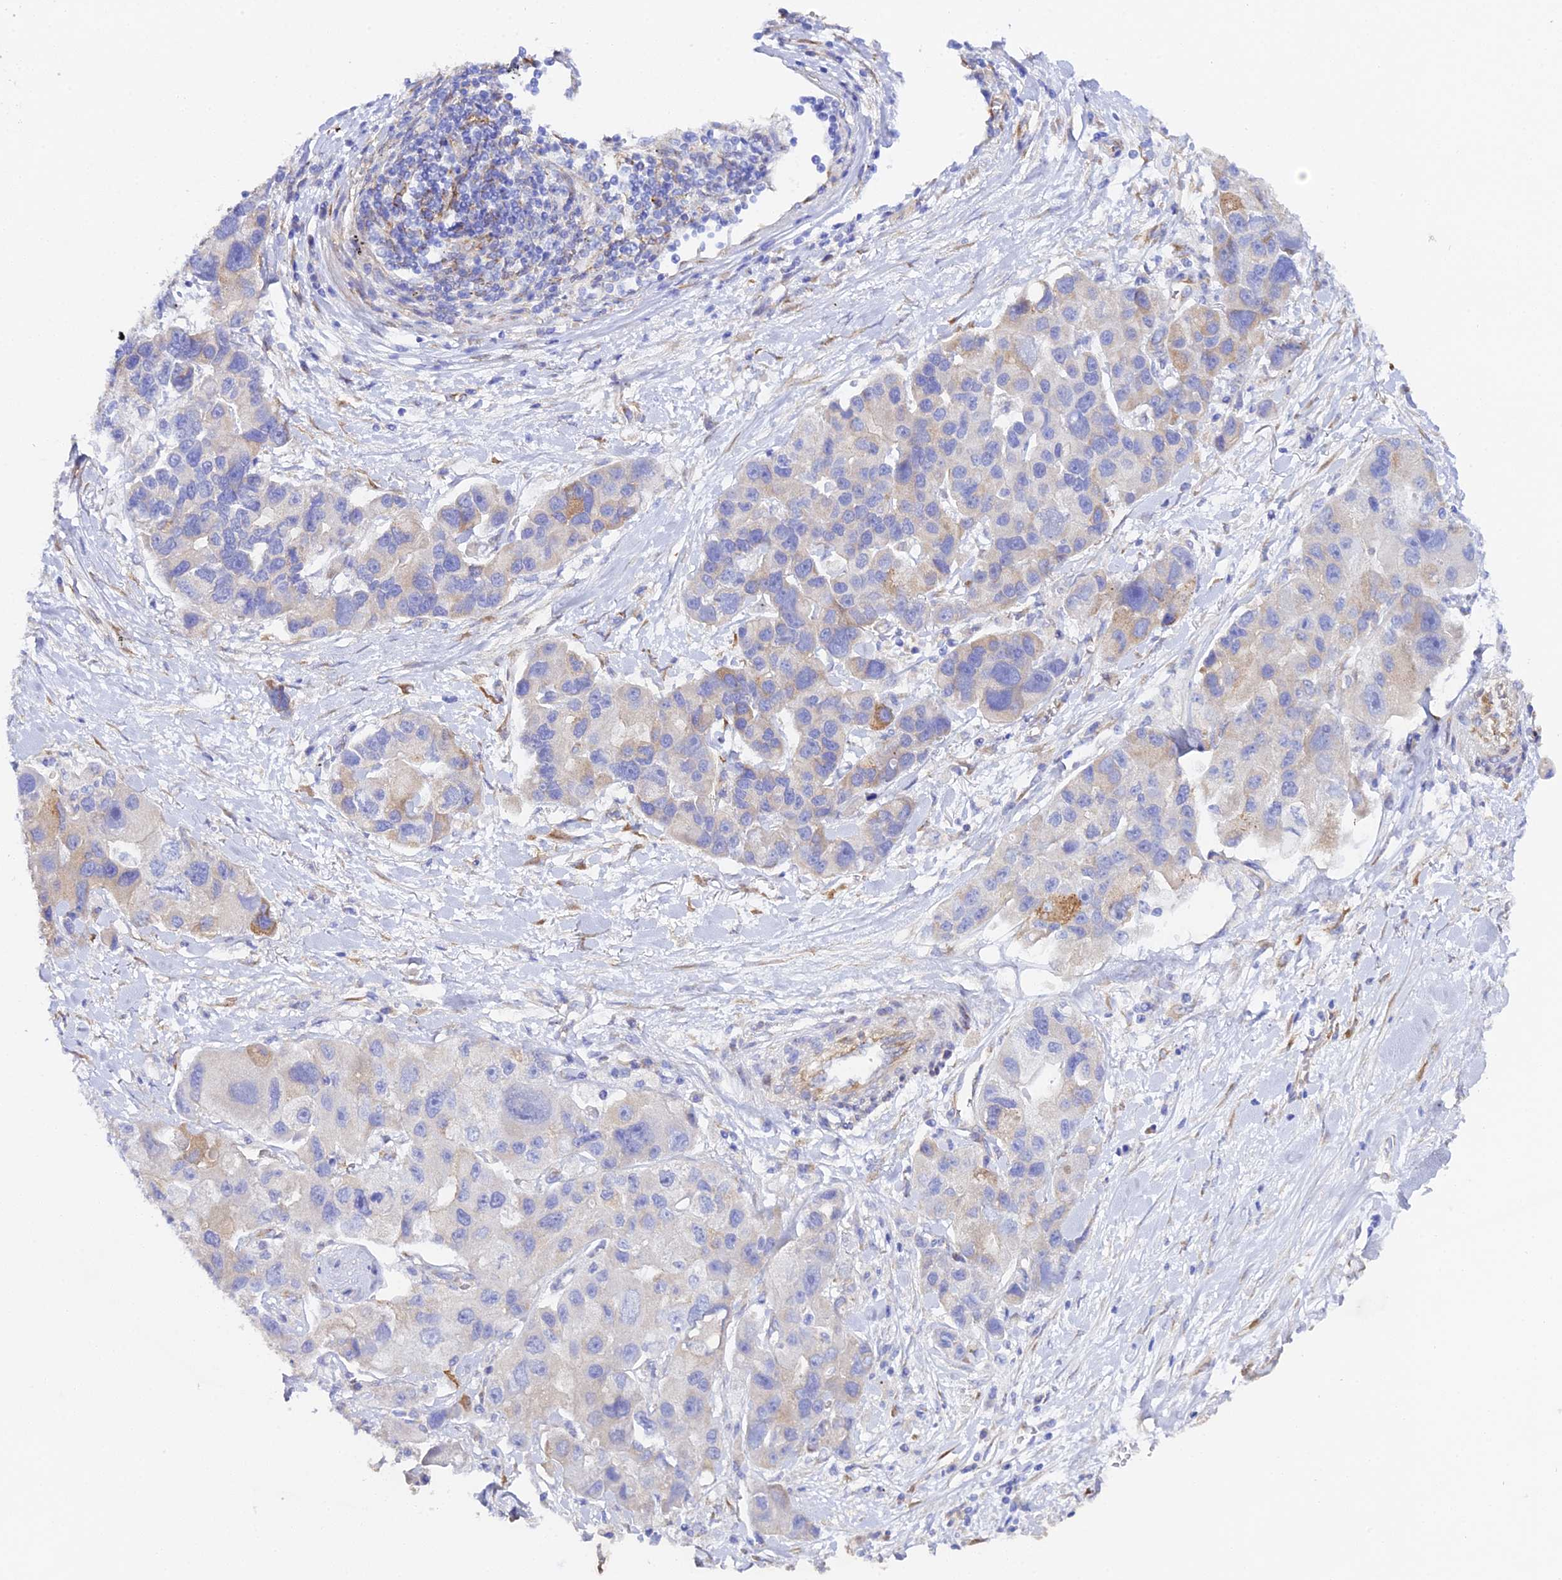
{"staining": {"intensity": "moderate", "quantity": "<25%", "location": "cytoplasmic/membranous"}, "tissue": "lung cancer", "cell_type": "Tumor cells", "image_type": "cancer", "snomed": [{"axis": "morphology", "description": "Adenocarcinoma, NOS"}, {"axis": "topography", "description": "Lung"}], "caption": "Immunohistochemistry (IHC) histopathology image of human lung adenocarcinoma stained for a protein (brown), which demonstrates low levels of moderate cytoplasmic/membranous staining in about <25% of tumor cells.", "gene": "CFAP45", "patient": {"sex": "female", "age": 54}}